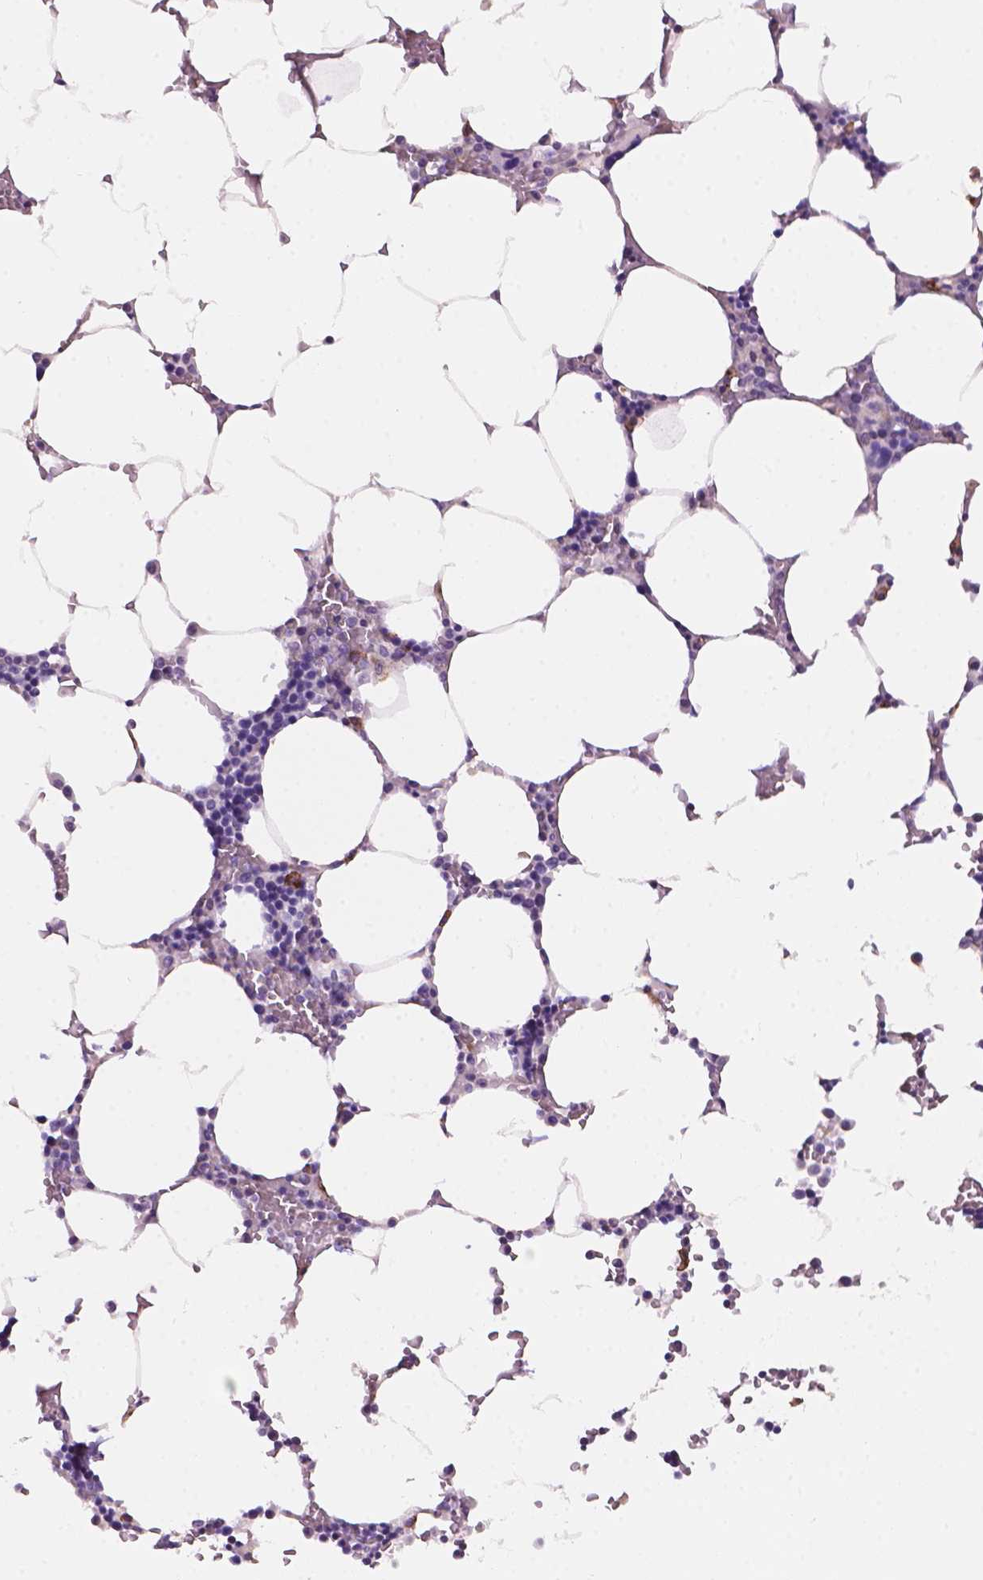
{"staining": {"intensity": "negative", "quantity": "none", "location": "none"}, "tissue": "bone marrow", "cell_type": "Hematopoietic cells", "image_type": "normal", "snomed": [{"axis": "morphology", "description": "Normal tissue, NOS"}, {"axis": "topography", "description": "Bone marrow"}], "caption": "An immunohistochemistry (IHC) image of unremarkable bone marrow is shown. There is no staining in hematopoietic cells of bone marrow.", "gene": "TMEM184A", "patient": {"sex": "female", "age": 52}}